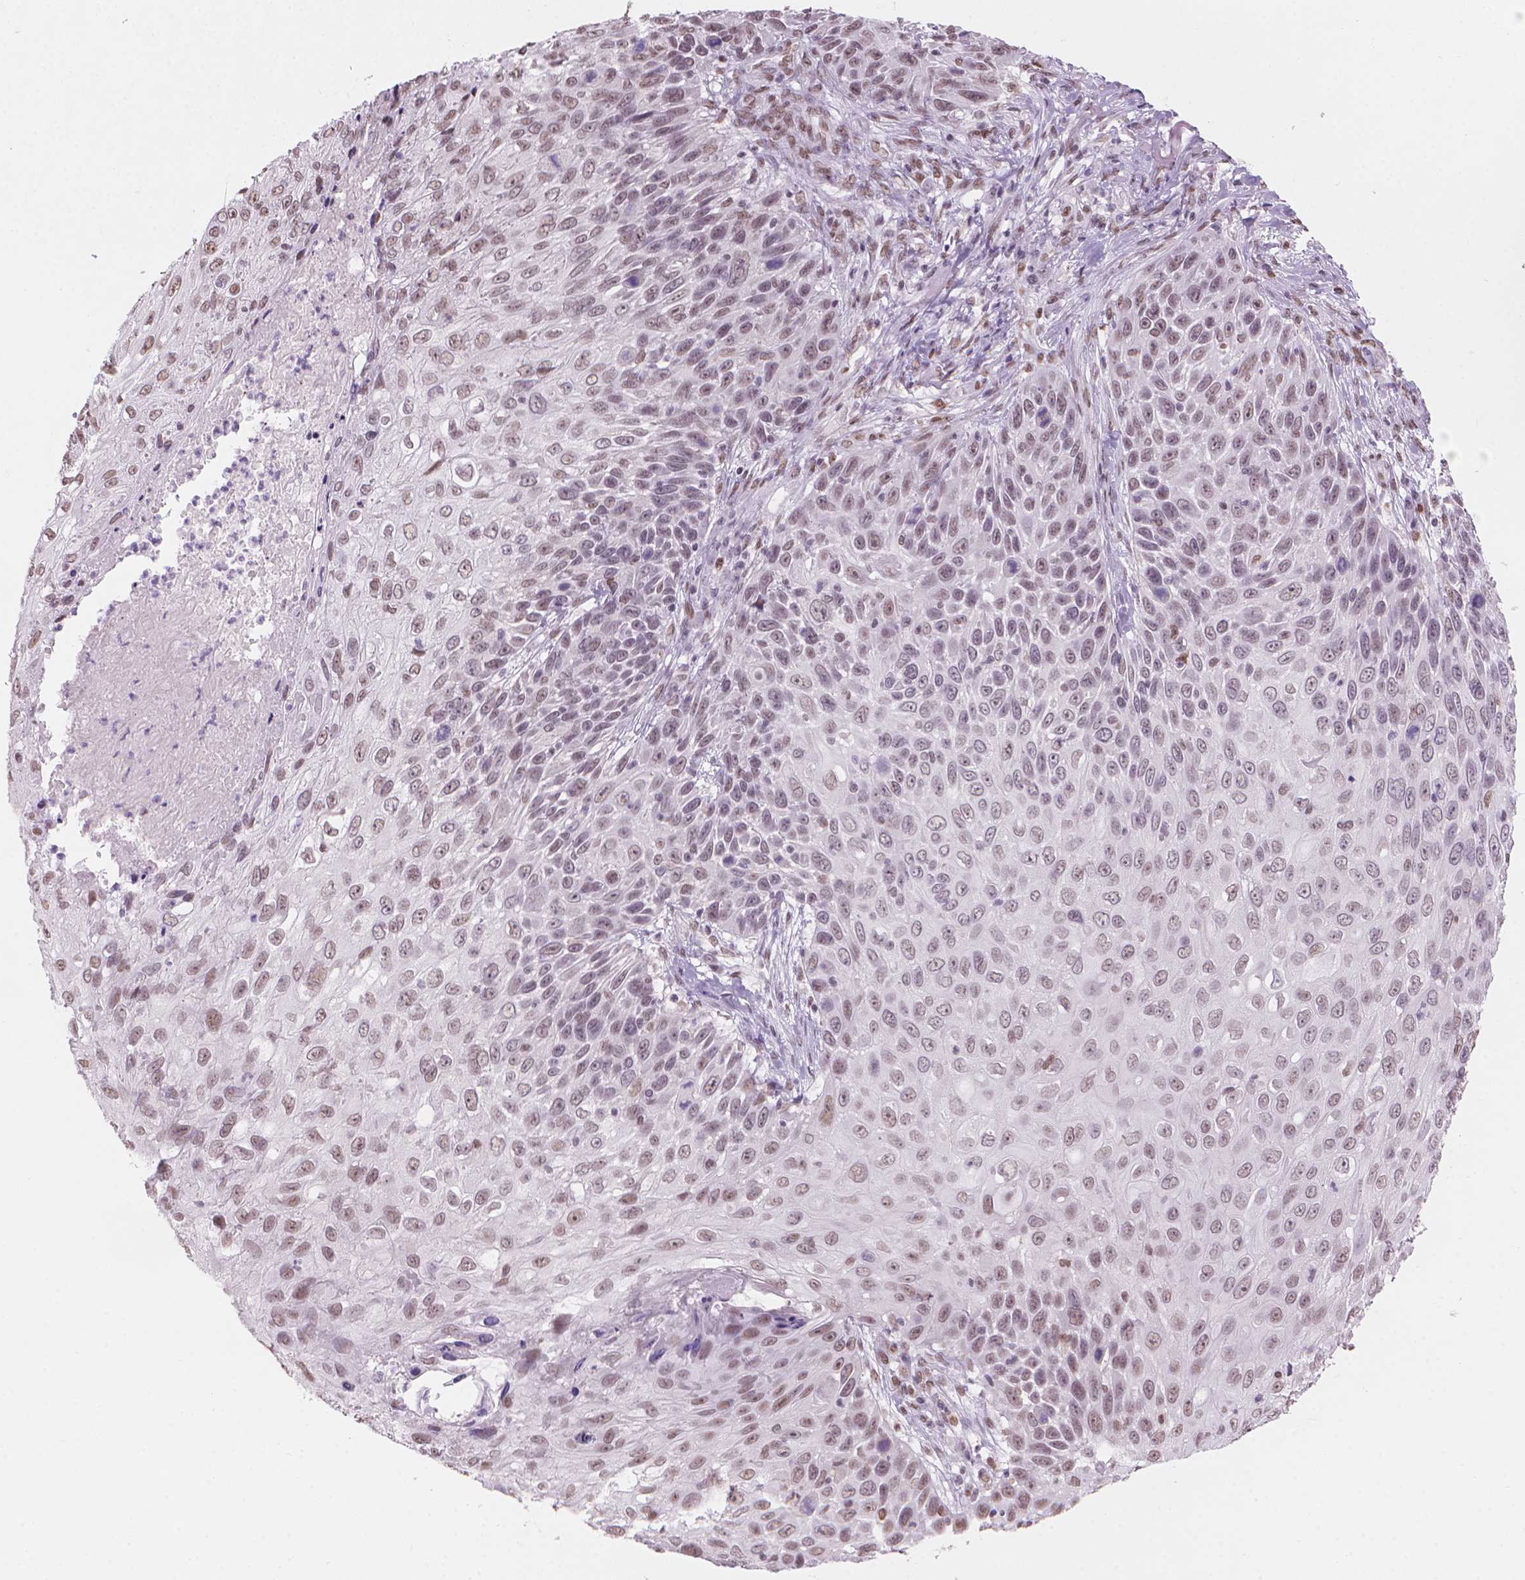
{"staining": {"intensity": "weak", "quantity": "25%-75%", "location": "nuclear"}, "tissue": "skin cancer", "cell_type": "Tumor cells", "image_type": "cancer", "snomed": [{"axis": "morphology", "description": "Squamous cell carcinoma, NOS"}, {"axis": "topography", "description": "Skin"}], "caption": "Immunohistochemistry (IHC) of human skin cancer displays low levels of weak nuclear expression in about 25%-75% of tumor cells.", "gene": "PIAS2", "patient": {"sex": "male", "age": 92}}